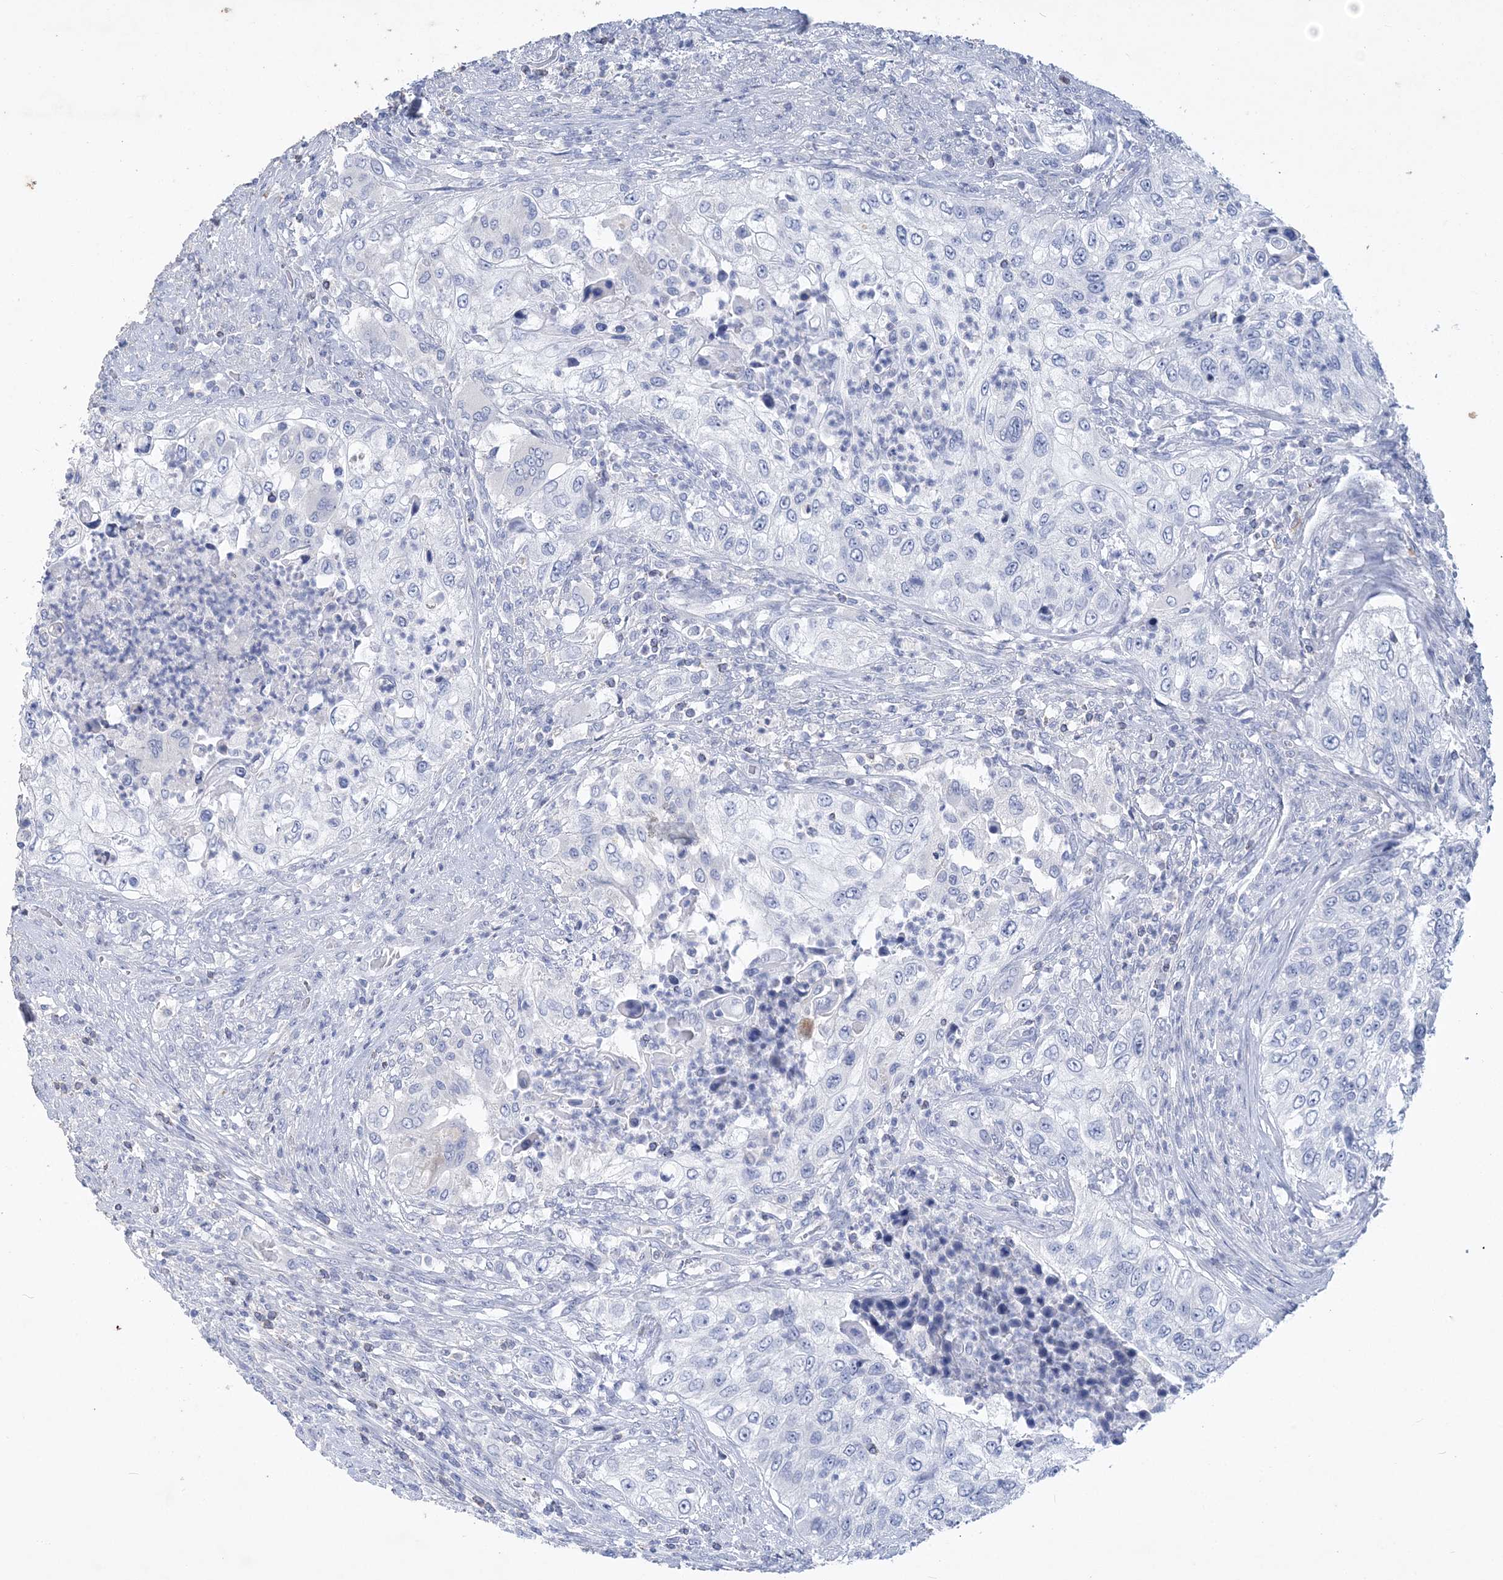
{"staining": {"intensity": "negative", "quantity": "none", "location": "none"}, "tissue": "urothelial cancer", "cell_type": "Tumor cells", "image_type": "cancer", "snomed": [{"axis": "morphology", "description": "Urothelial carcinoma, High grade"}, {"axis": "topography", "description": "Urinary bladder"}], "caption": "High power microscopy histopathology image of an immunohistochemistry (IHC) micrograph of urothelial cancer, revealing no significant positivity in tumor cells.", "gene": "COPS8", "patient": {"sex": "female", "age": 60}}